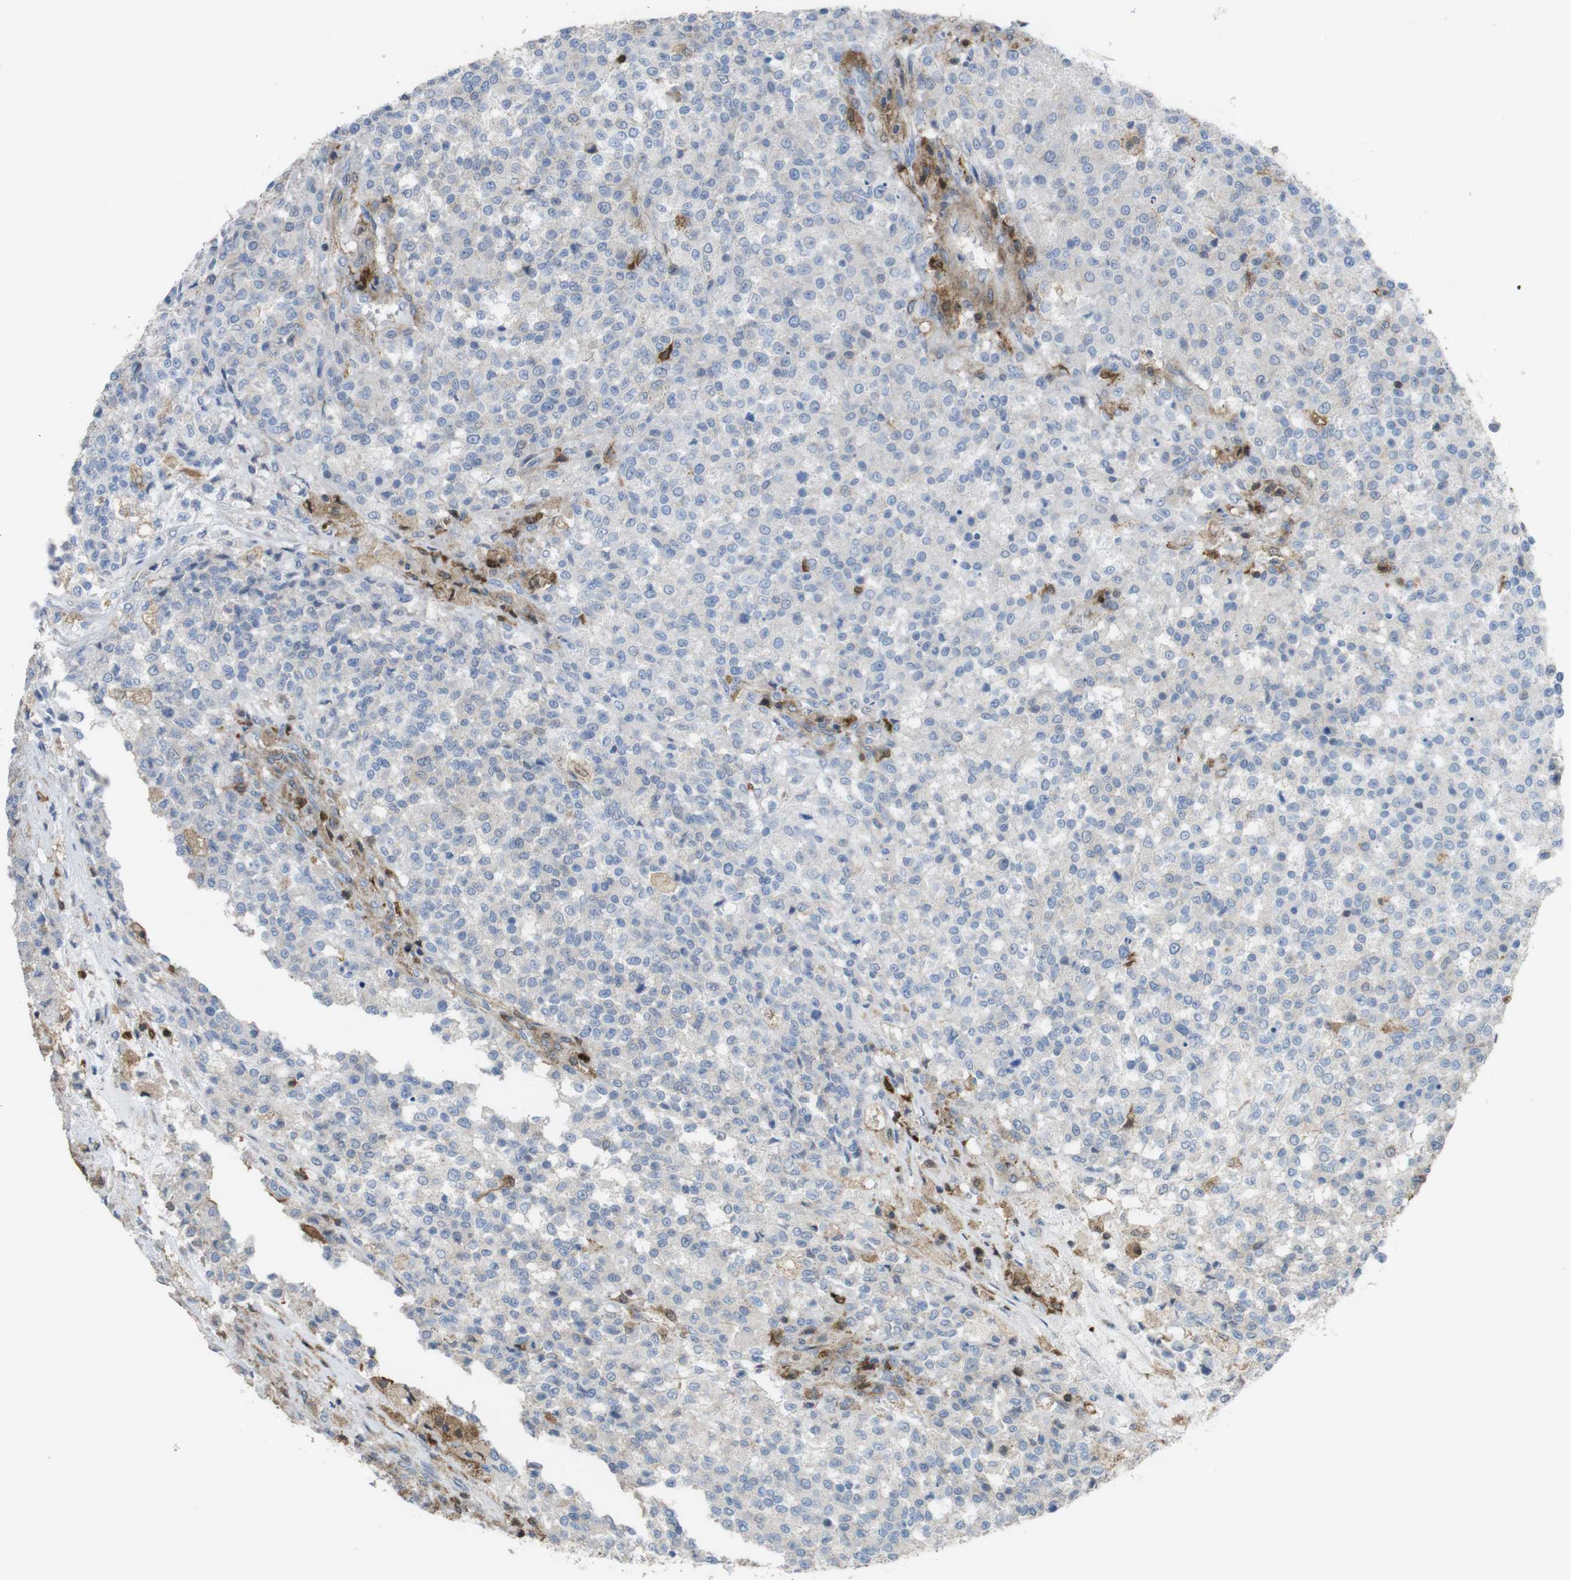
{"staining": {"intensity": "negative", "quantity": "none", "location": "none"}, "tissue": "testis cancer", "cell_type": "Tumor cells", "image_type": "cancer", "snomed": [{"axis": "morphology", "description": "Seminoma, NOS"}, {"axis": "topography", "description": "Testis"}], "caption": "High power microscopy image of an IHC image of seminoma (testis), revealing no significant expression in tumor cells.", "gene": "PRKCD", "patient": {"sex": "male", "age": 59}}